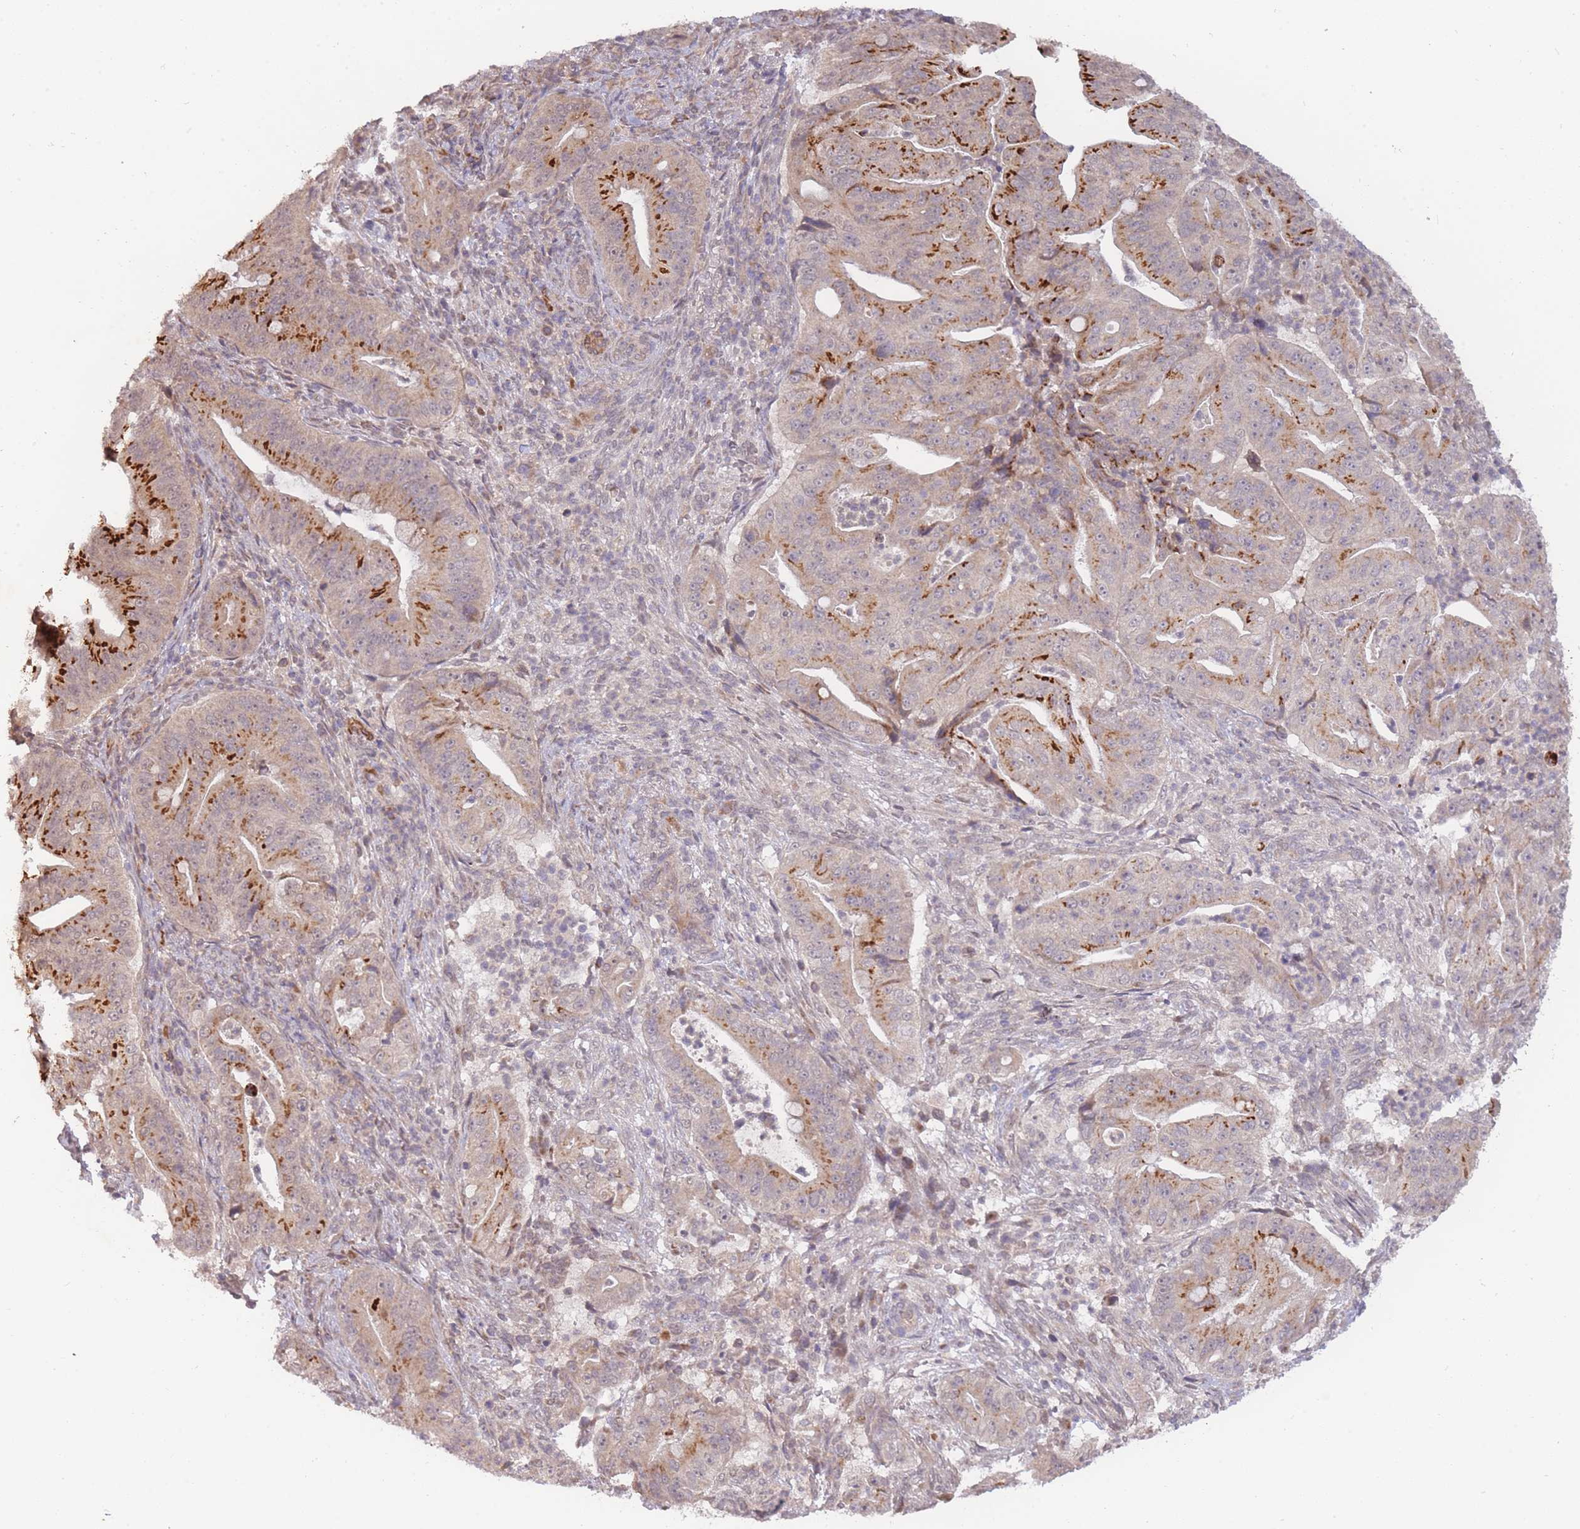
{"staining": {"intensity": "strong", "quantity": "25%-75%", "location": "cytoplasmic/membranous"}, "tissue": "pancreatic cancer", "cell_type": "Tumor cells", "image_type": "cancer", "snomed": [{"axis": "morphology", "description": "Adenocarcinoma, NOS"}, {"axis": "topography", "description": "Pancreas"}], "caption": "A photomicrograph showing strong cytoplasmic/membranous staining in about 25%-75% of tumor cells in pancreatic cancer, as visualized by brown immunohistochemical staining.", "gene": "SMC6", "patient": {"sex": "male", "age": 71}}